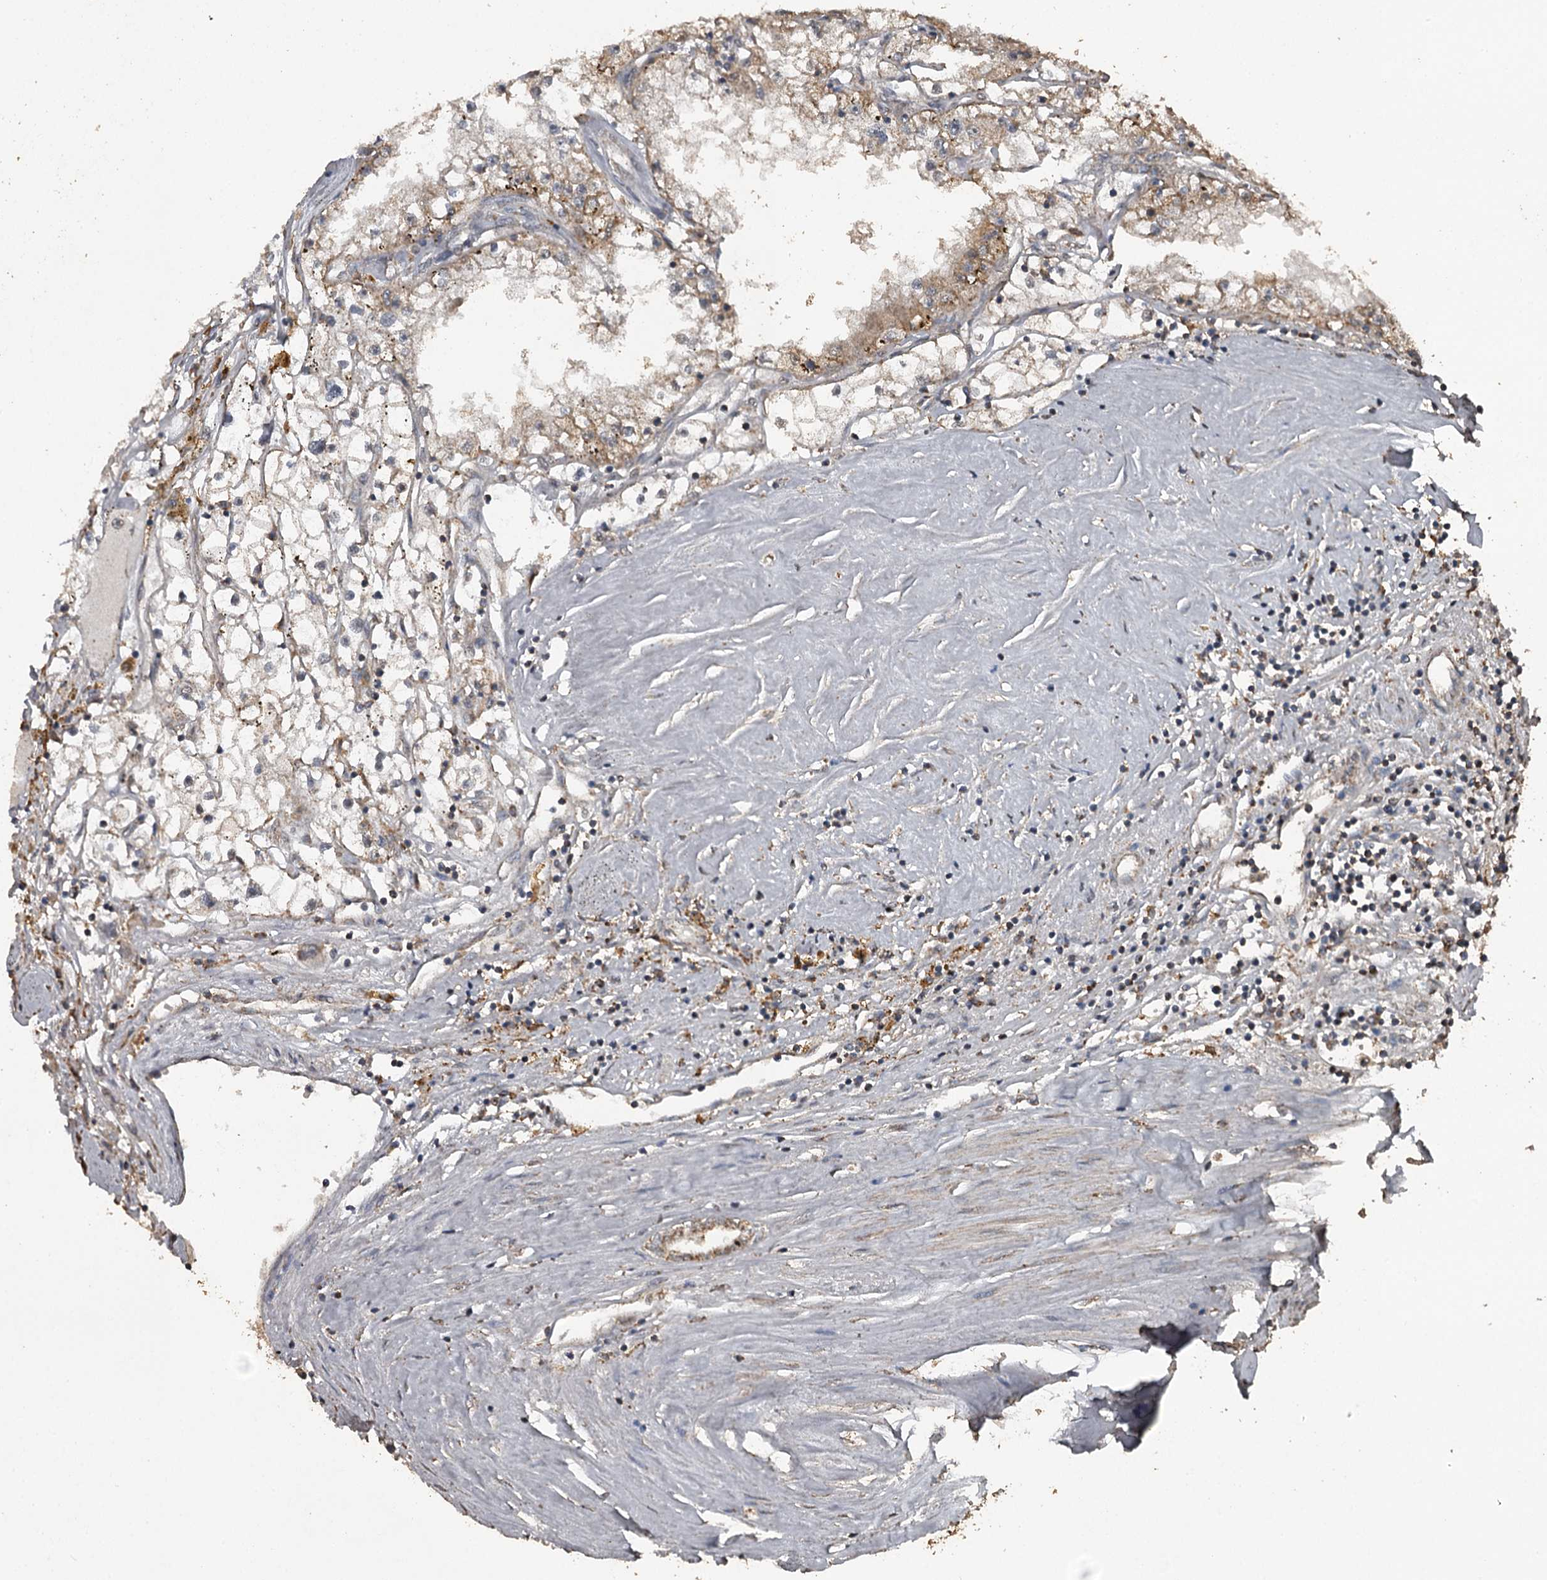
{"staining": {"intensity": "moderate", "quantity": "25%-75%", "location": "cytoplasmic/membranous"}, "tissue": "renal cancer", "cell_type": "Tumor cells", "image_type": "cancer", "snomed": [{"axis": "morphology", "description": "Adenocarcinoma, NOS"}, {"axis": "topography", "description": "Kidney"}], "caption": "Immunohistochemical staining of human renal cancer (adenocarcinoma) reveals medium levels of moderate cytoplasmic/membranous protein staining in about 25%-75% of tumor cells.", "gene": "WIPI1", "patient": {"sex": "male", "age": 56}}